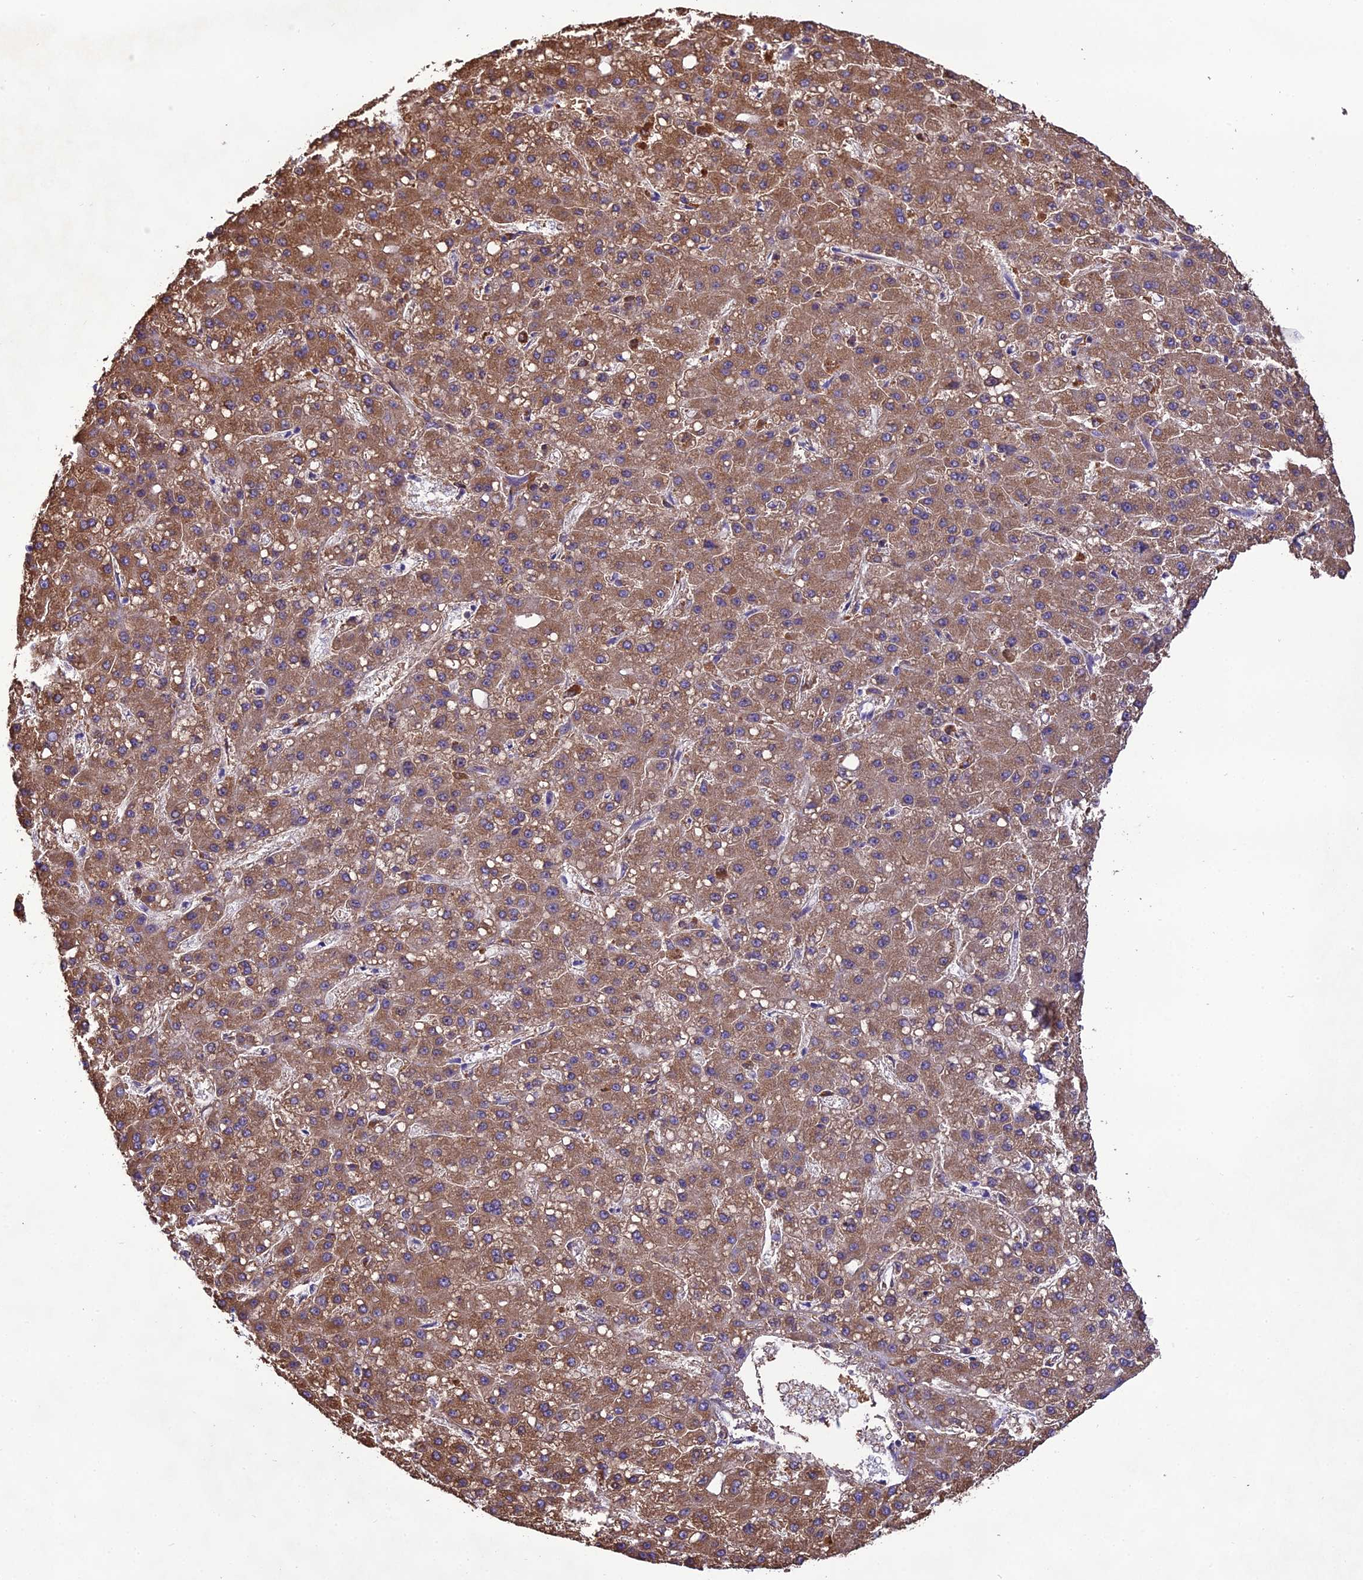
{"staining": {"intensity": "moderate", "quantity": ">75%", "location": "cytoplasmic/membranous"}, "tissue": "liver cancer", "cell_type": "Tumor cells", "image_type": "cancer", "snomed": [{"axis": "morphology", "description": "Carcinoma, Hepatocellular, NOS"}, {"axis": "topography", "description": "Liver"}], "caption": "Tumor cells show medium levels of moderate cytoplasmic/membranous staining in about >75% of cells in hepatocellular carcinoma (liver). (Stains: DAB (3,3'-diaminobenzidine) in brown, nuclei in blue, Microscopy: brightfield microscopy at high magnification).", "gene": "MIIP", "patient": {"sex": "male", "age": 67}}